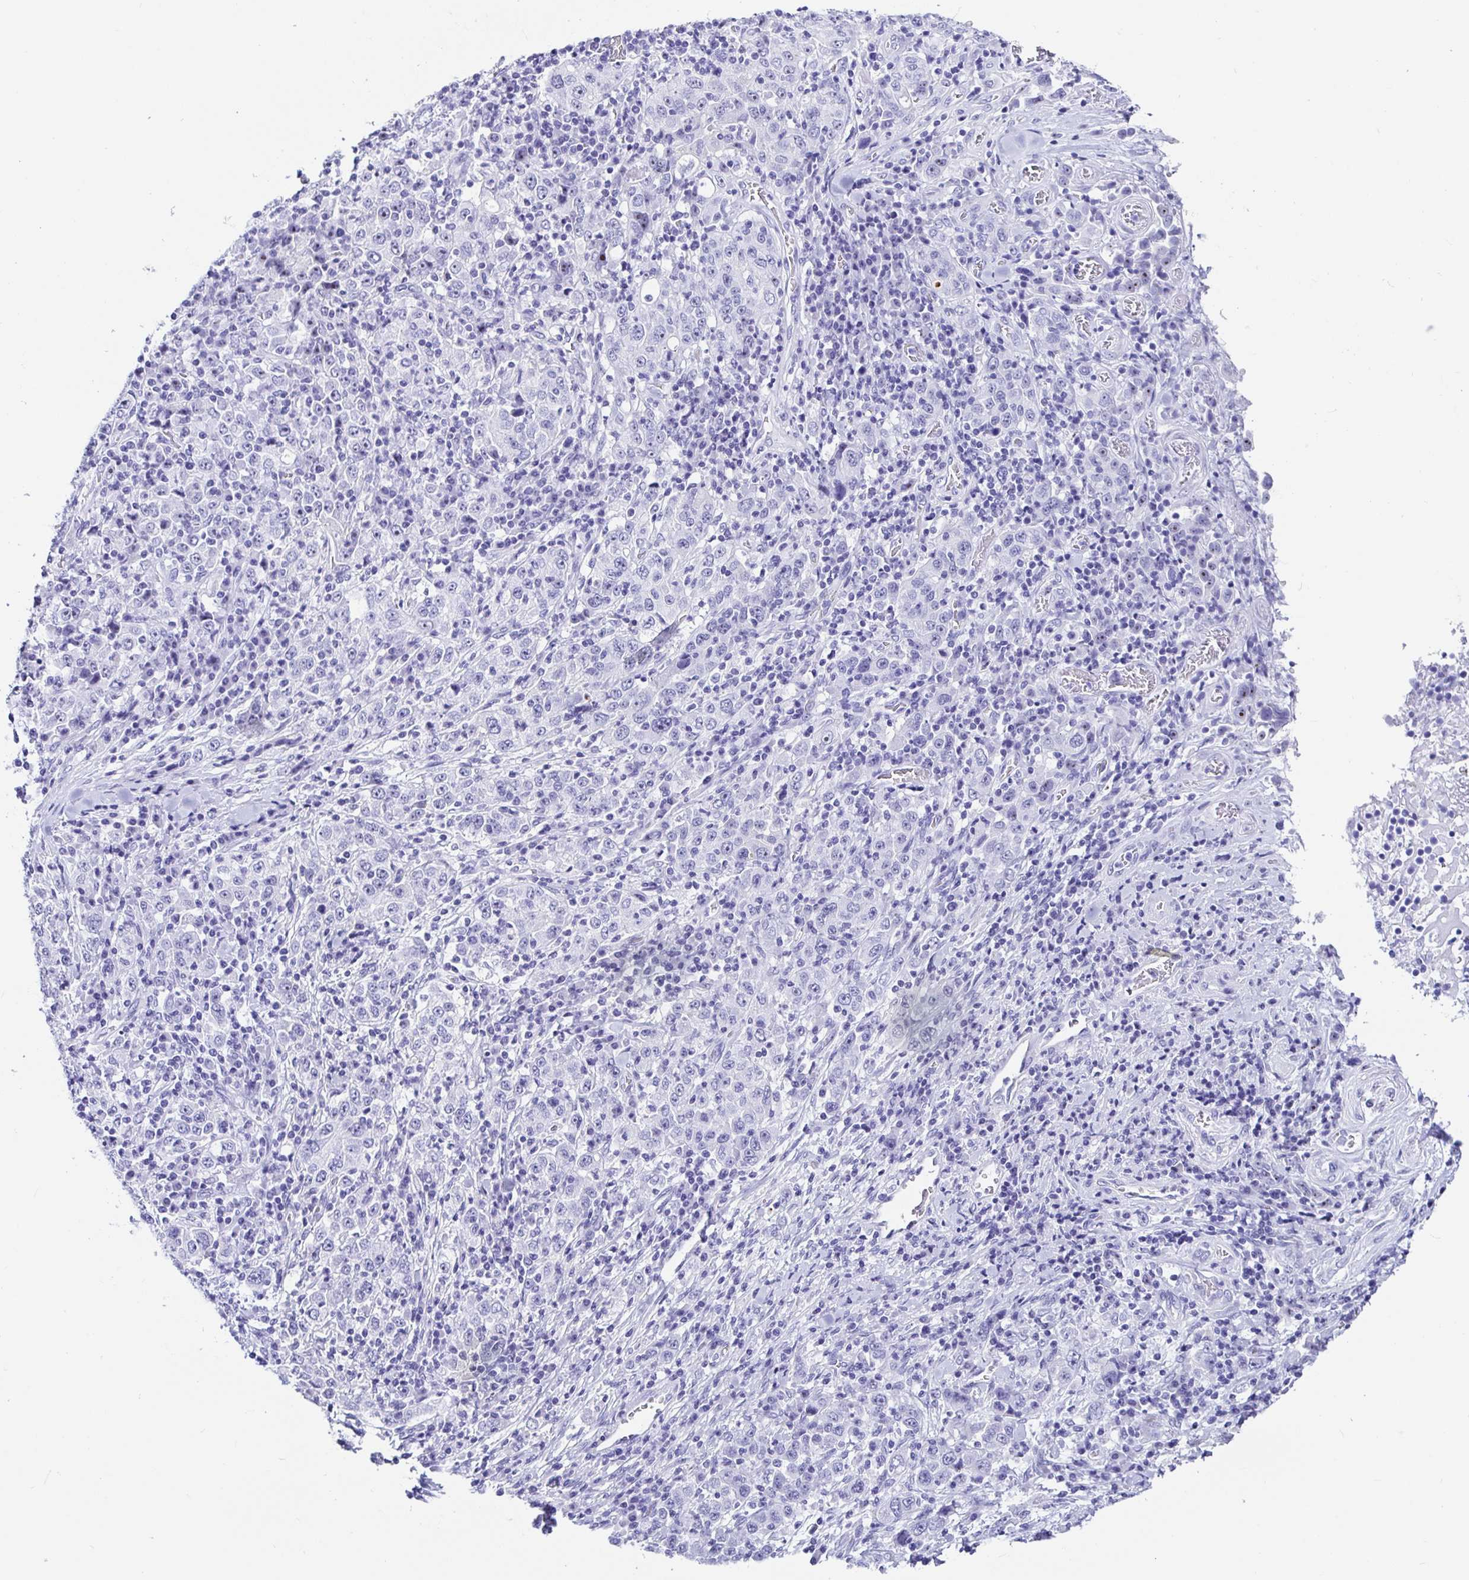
{"staining": {"intensity": "negative", "quantity": "none", "location": "none"}, "tissue": "stomach cancer", "cell_type": "Tumor cells", "image_type": "cancer", "snomed": [{"axis": "morphology", "description": "Normal tissue, NOS"}, {"axis": "morphology", "description": "Adenocarcinoma, NOS"}, {"axis": "topography", "description": "Stomach, upper"}, {"axis": "topography", "description": "Stomach"}], "caption": "Immunohistochemistry (IHC) micrograph of neoplastic tissue: human stomach adenocarcinoma stained with DAB exhibits no significant protein positivity in tumor cells. (Stains: DAB (3,3'-diaminobenzidine) IHC with hematoxylin counter stain, Microscopy: brightfield microscopy at high magnification).", "gene": "PRAMEF19", "patient": {"sex": "male", "age": 59}}